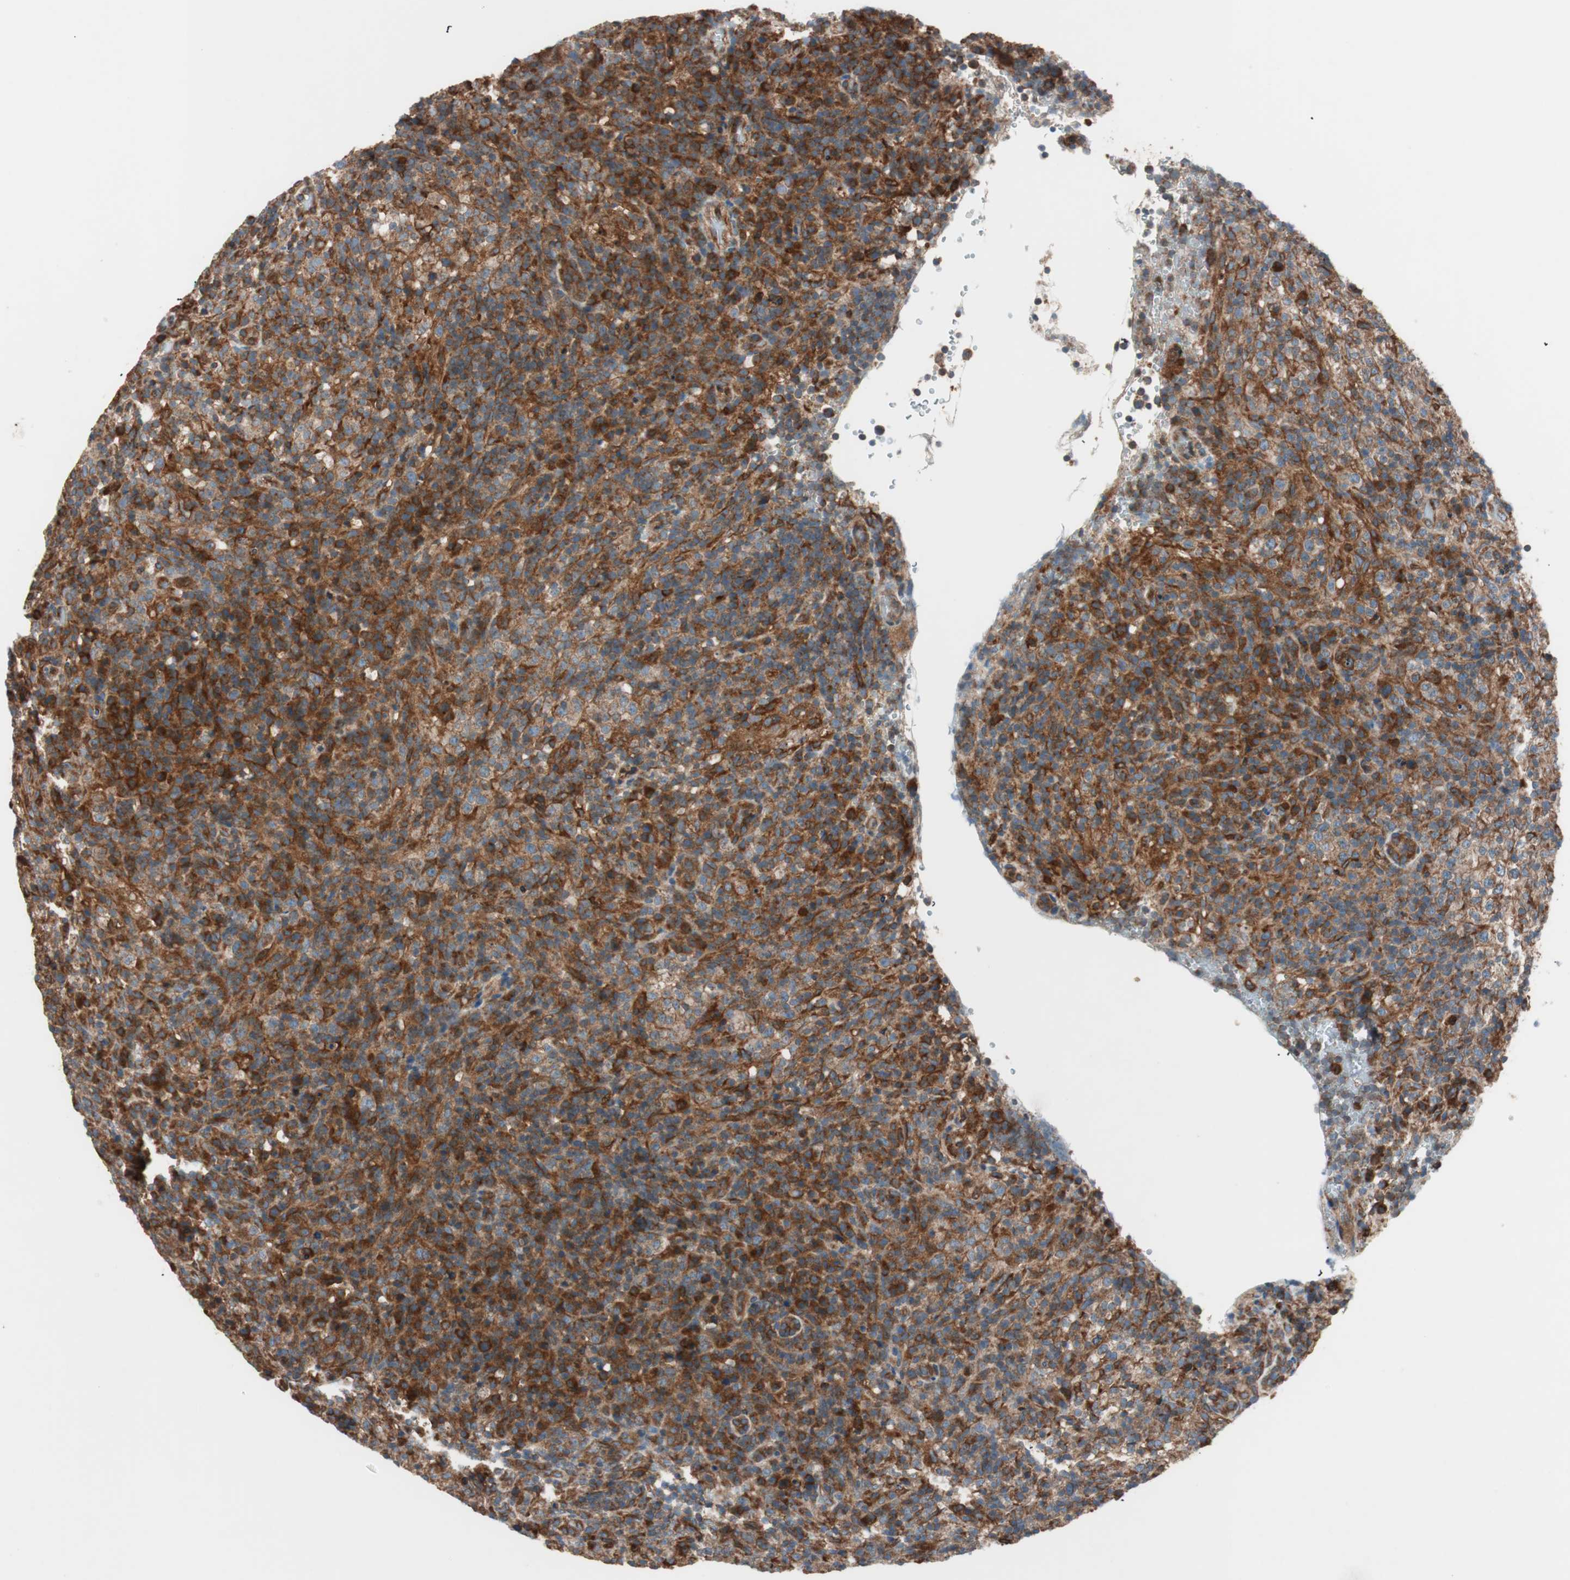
{"staining": {"intensity": "strong", "quantity": ">75%", "location": "cytoplasmic/membranous"}, "tissue": "lymphoma", "cell_type": "Tumor cells", "image_type": "cancer", "snomed": [{"axis": "morphology", "description": "Malignant lymphoma, non-Hodgkin's type, High grade"}, {"axis": "topography", "description": "Lymph node"}], "caption": "Tumor cells demonstrate high levels of strong cytoplasmic/membranous staining in about >75% of cells in high-grade malignant lymphoma, non-Hodgkin's type.", "gene": "RAB5A", "patient": {"sex": "female", "age": 76}}